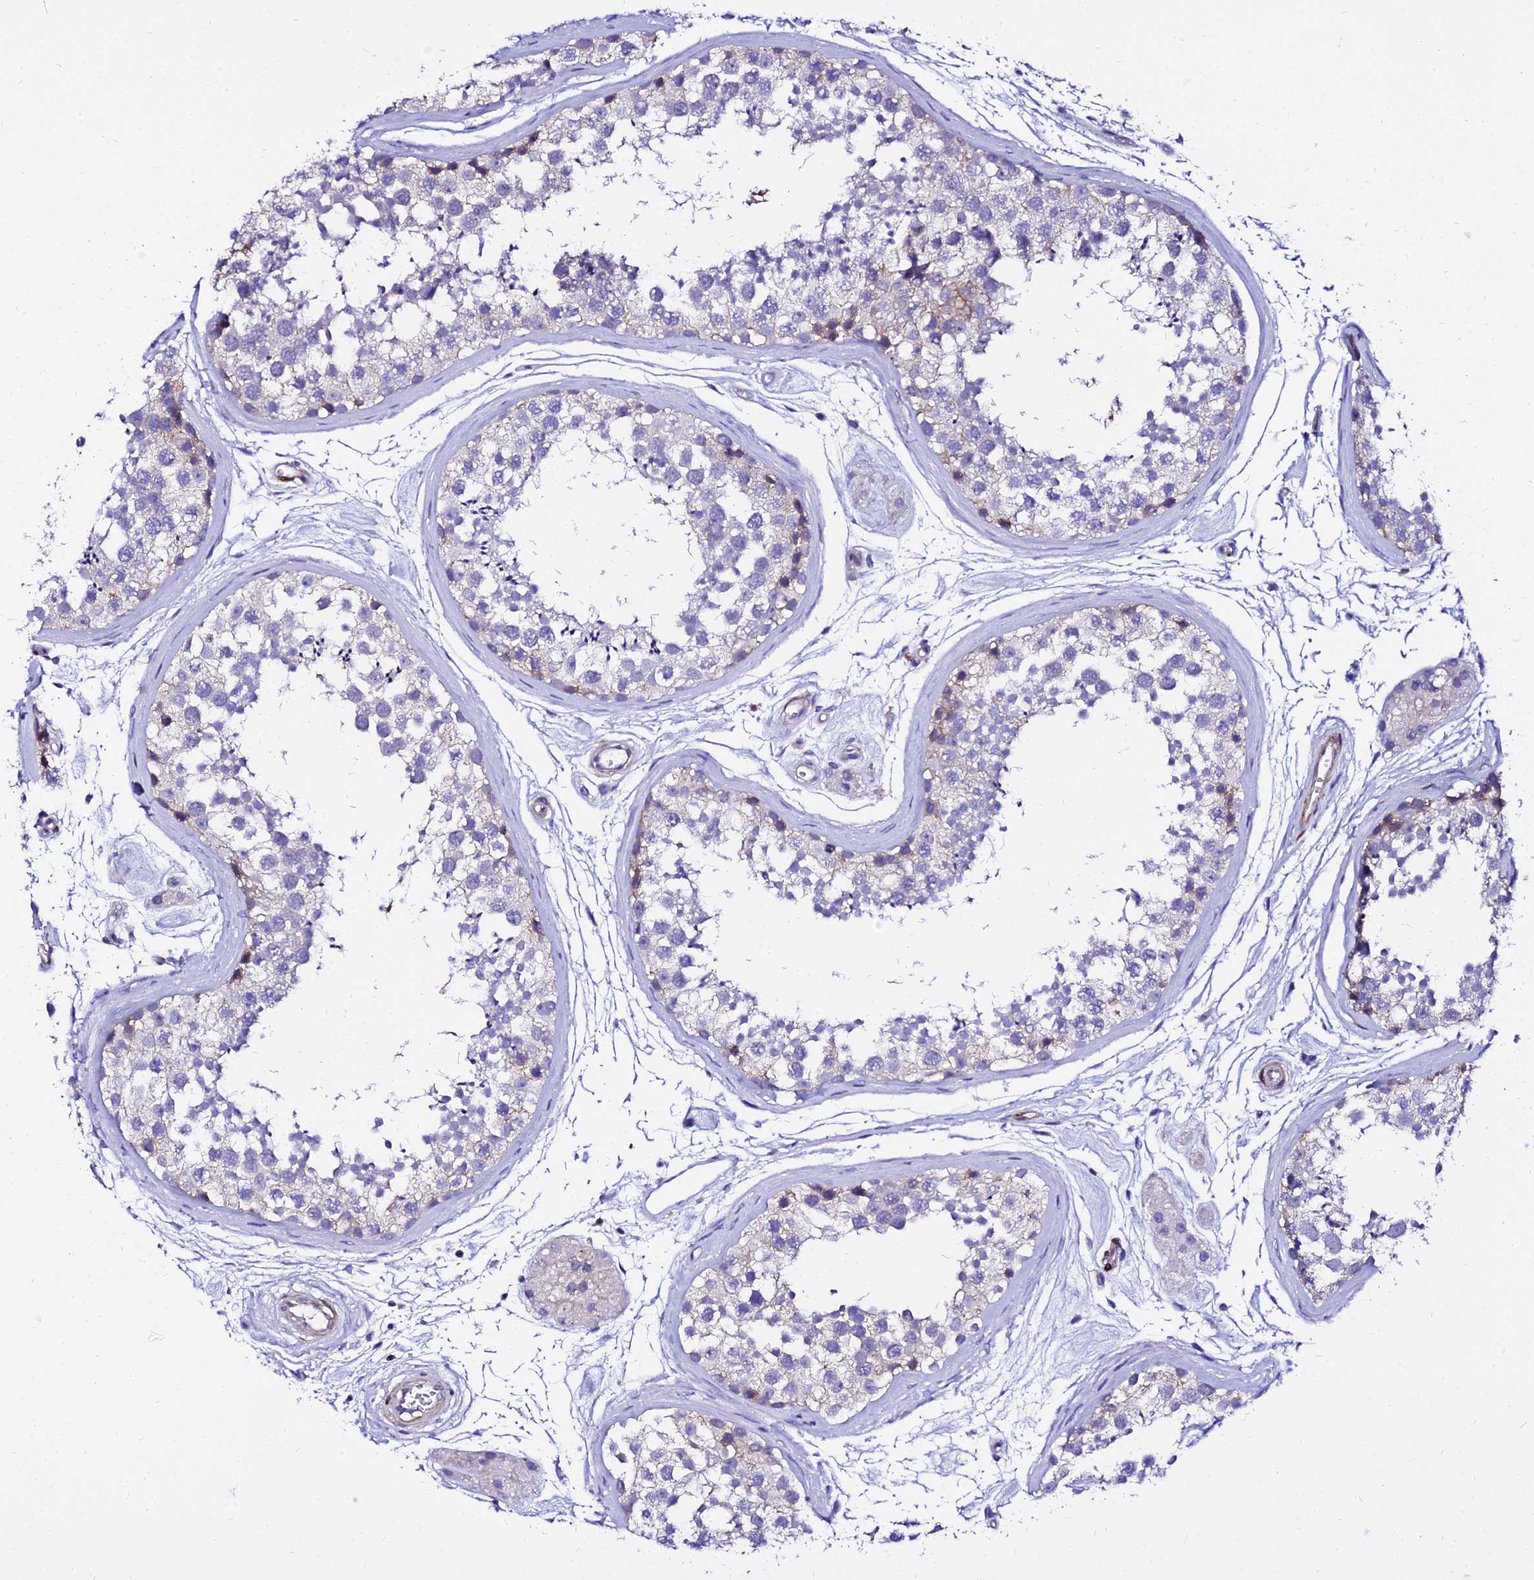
{"staining": {"intensity": "moderate", "quantity": "<25%", "location": "cytoplasmic/membranous"}, "tissue": "testis", "cell_type": "Cells in seminiferous ducts", "image_type": "normal", "snomed": [{"axis": "morphology", "description": "Normal tissue, NOS"}, {"axis": "topography", "description": "Testis"}], "caption": "Protein expression analysis of unremarkable testis exhibits moderate cytoplasmic/membranous positivity in about <25% of cells in seminiferous ducts. (IHC, brightfield microscopy, high magnification).", "gene": "CSRP1", "patient": {"sex": "male", "age": 56}}